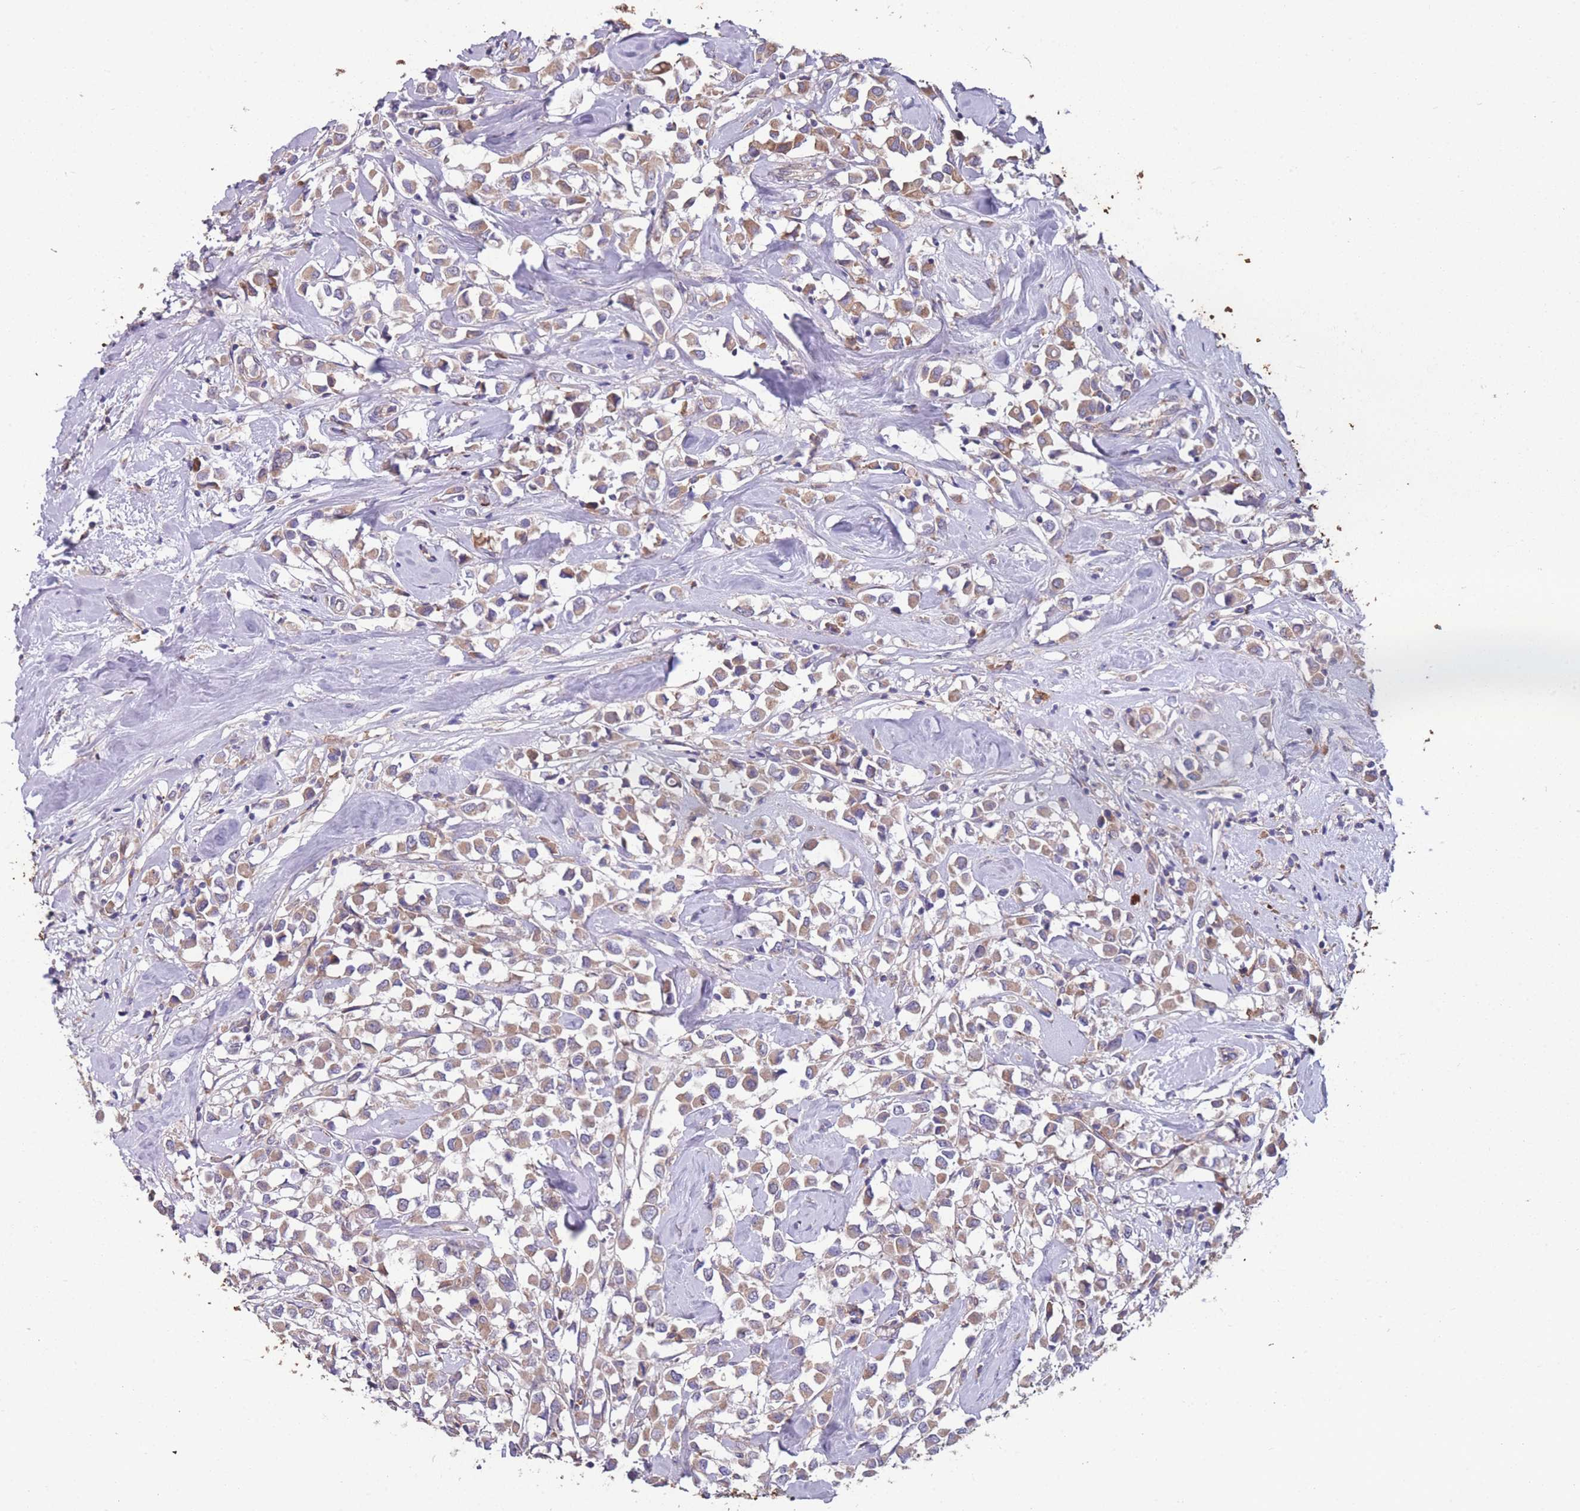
{"staining": {"intensity": "moderate", "quantity": ">75%", "location": "cytoplasmic/membranous"}, "tissue": "breast cancer", "cell_type": "Tumor cells", "image_type": "cancer", "snomed": [{"axis": "morphology", "description": "Duct carcinoma"}, {"axis": "topography", "description": "Breast"}], "caption": "Protein expression analysis of human breast cancer reveals moderate cytoplasmic/membranous positivity in about >75% of tumor cells.", "gene": "STIM2", "patient": {"sex": "female", "age": 61}}